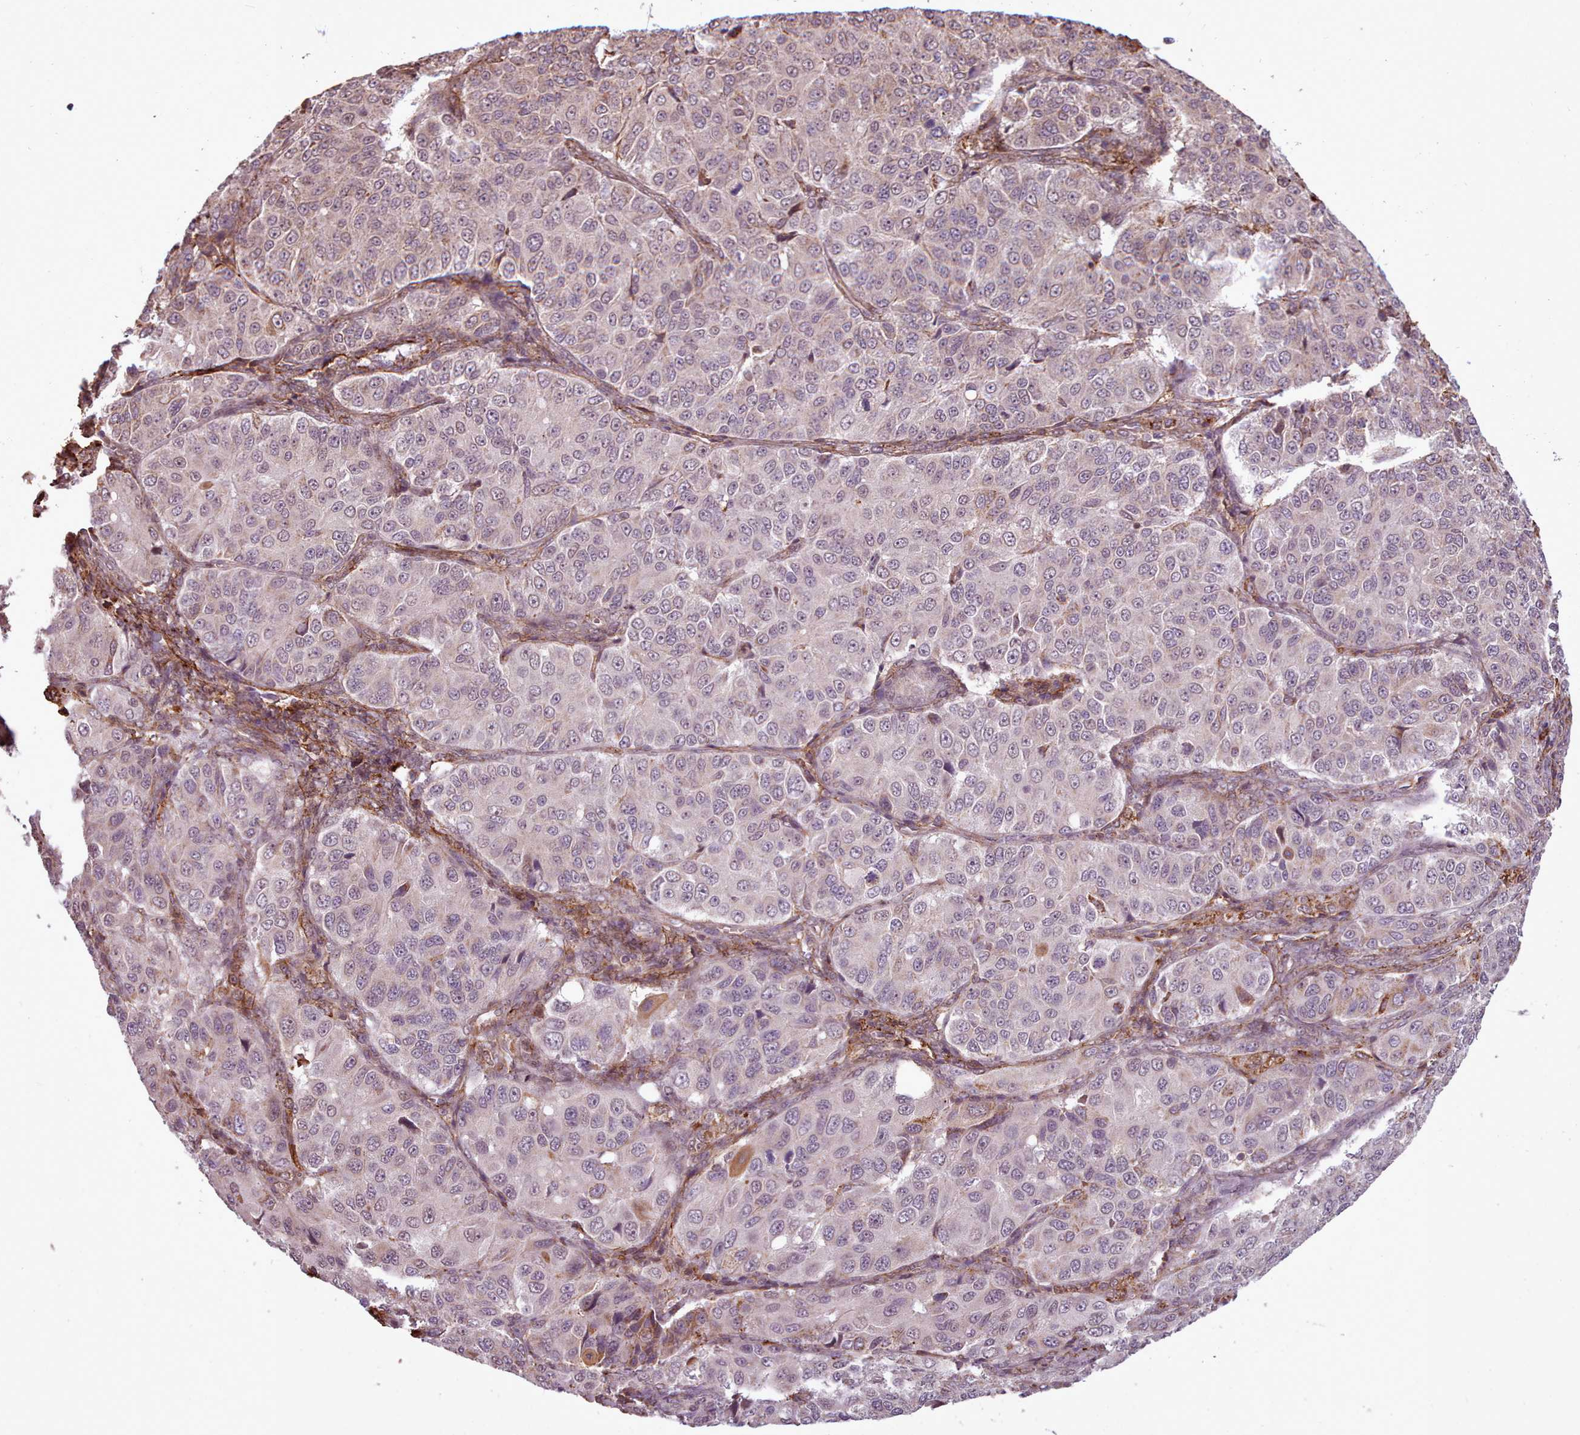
{"staining": {"intensity": "moderate", "quantity": "<25%", "location": "cytoplasmic/membranous"}, "tissue": "ovarian cancer", "cell_type": "Tumor cells", "image_type": "cancer", "snomed": [{"axis": "morphology", "description": "Carcinoma, endometroid"}, {"axis": "topography", "description": "Ovary"}], "caption": "High-power microscopy captured an IHC image of ovarian cancer, revealing moderate cytoplasmic/membranous staining in approximately <25% of tumor cells.", "gene": "ZMYM4", "patient": {"sex": "female", "age": 51}}